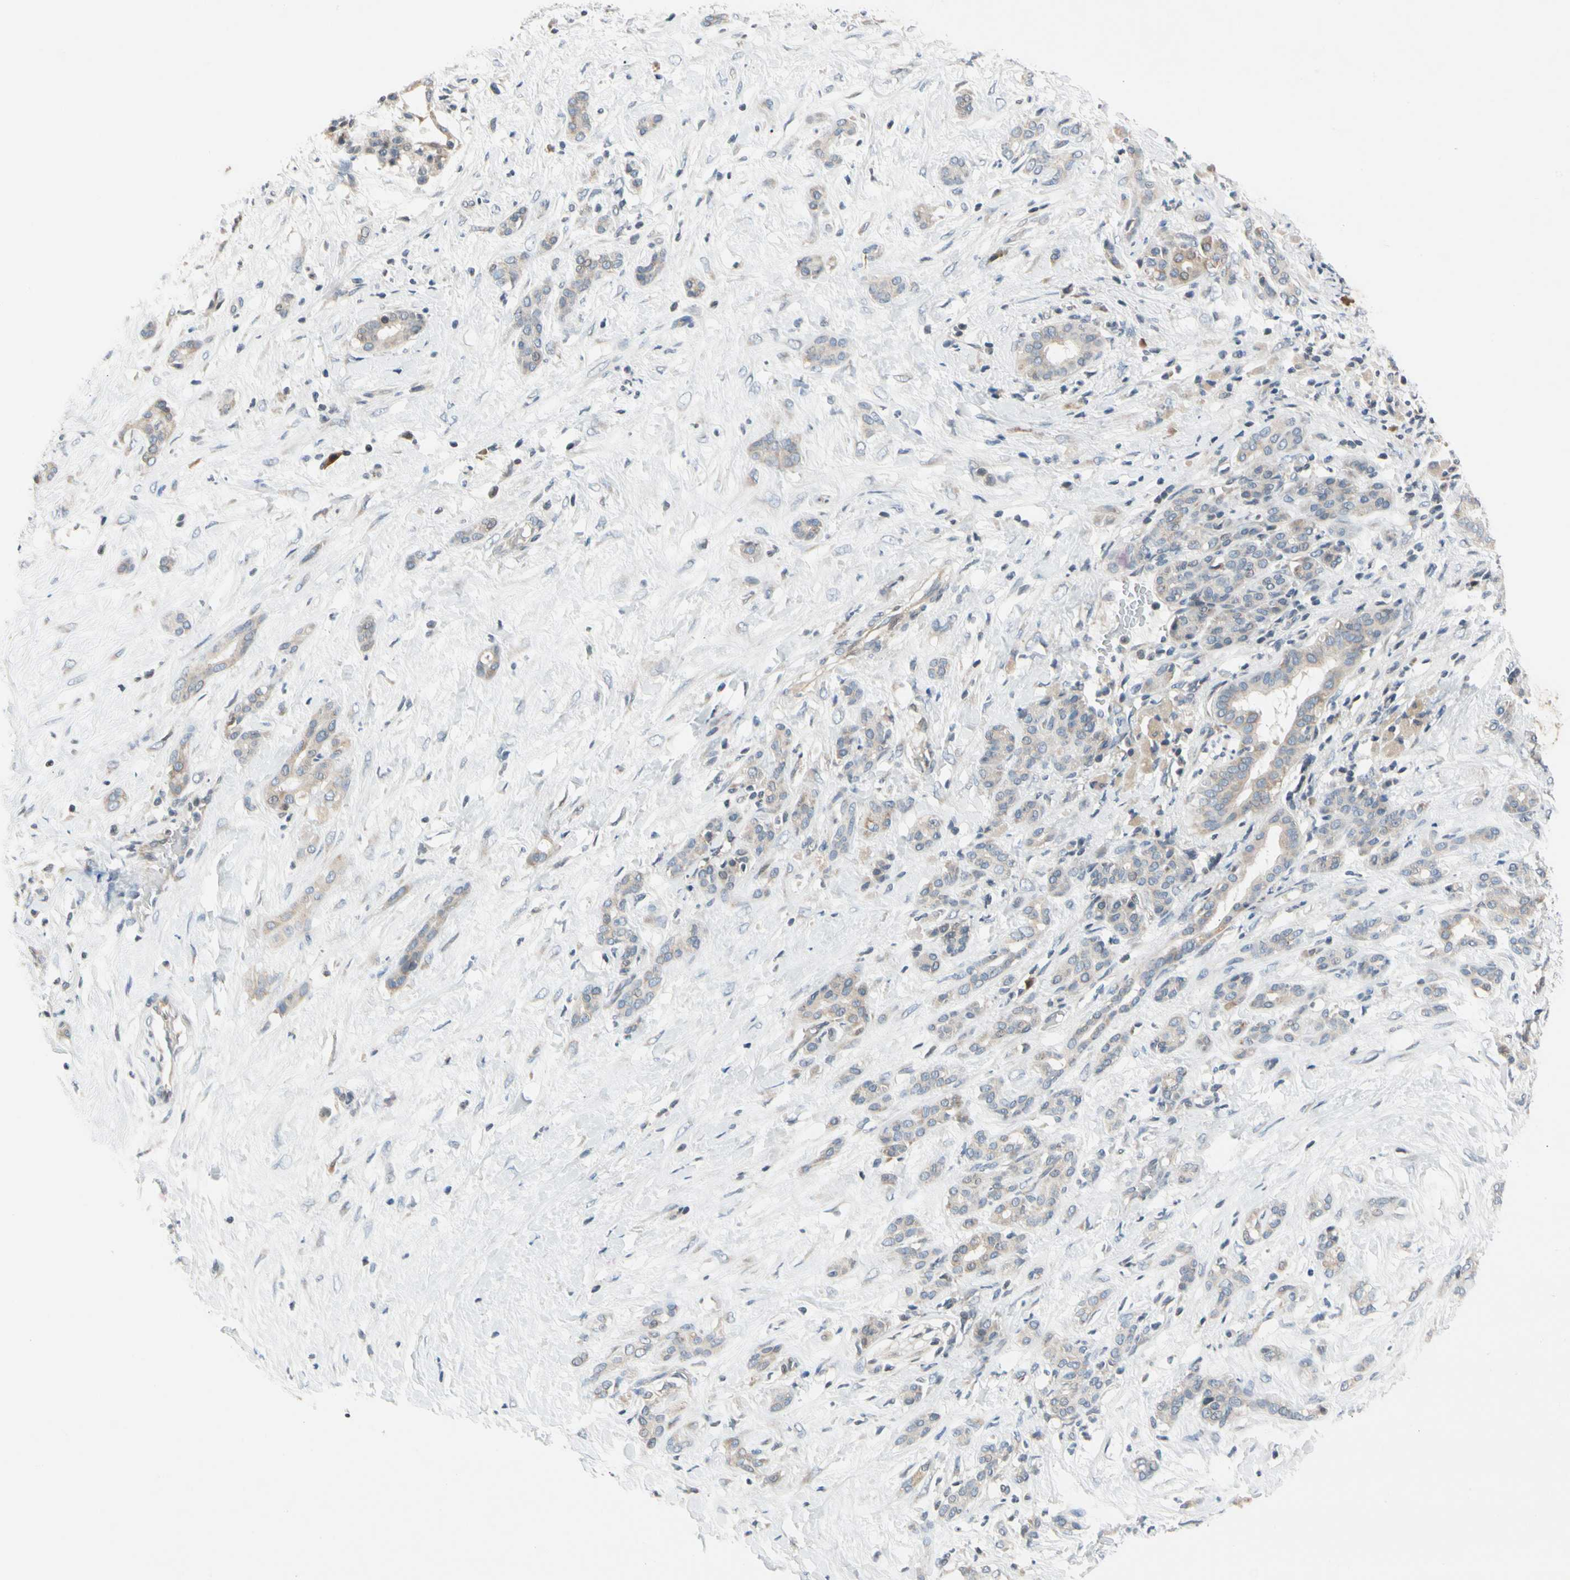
{"staining": {"intensity": "weak", "quantity": "25%-75%", "location": "cytoplasmic/membranous"}, "tissue": "pancreatic cancer", "cell_type": "Tumor cells", "image_type": "cancer", "snomed": [{"axis": "morphology", "description": "Adenocarcinoma, NOS"}, {"axis": "topography", "description": "Pancreas"}], "caption": "Adenocarcinoma (pancreatic) stained with DAB IHC displays low levels of weak cytoplasmic/membranous positivity in approximately 25%-75% of tumor cells.", "gene": "SOX30", "patient": {"sex": "male", "age": 41}}